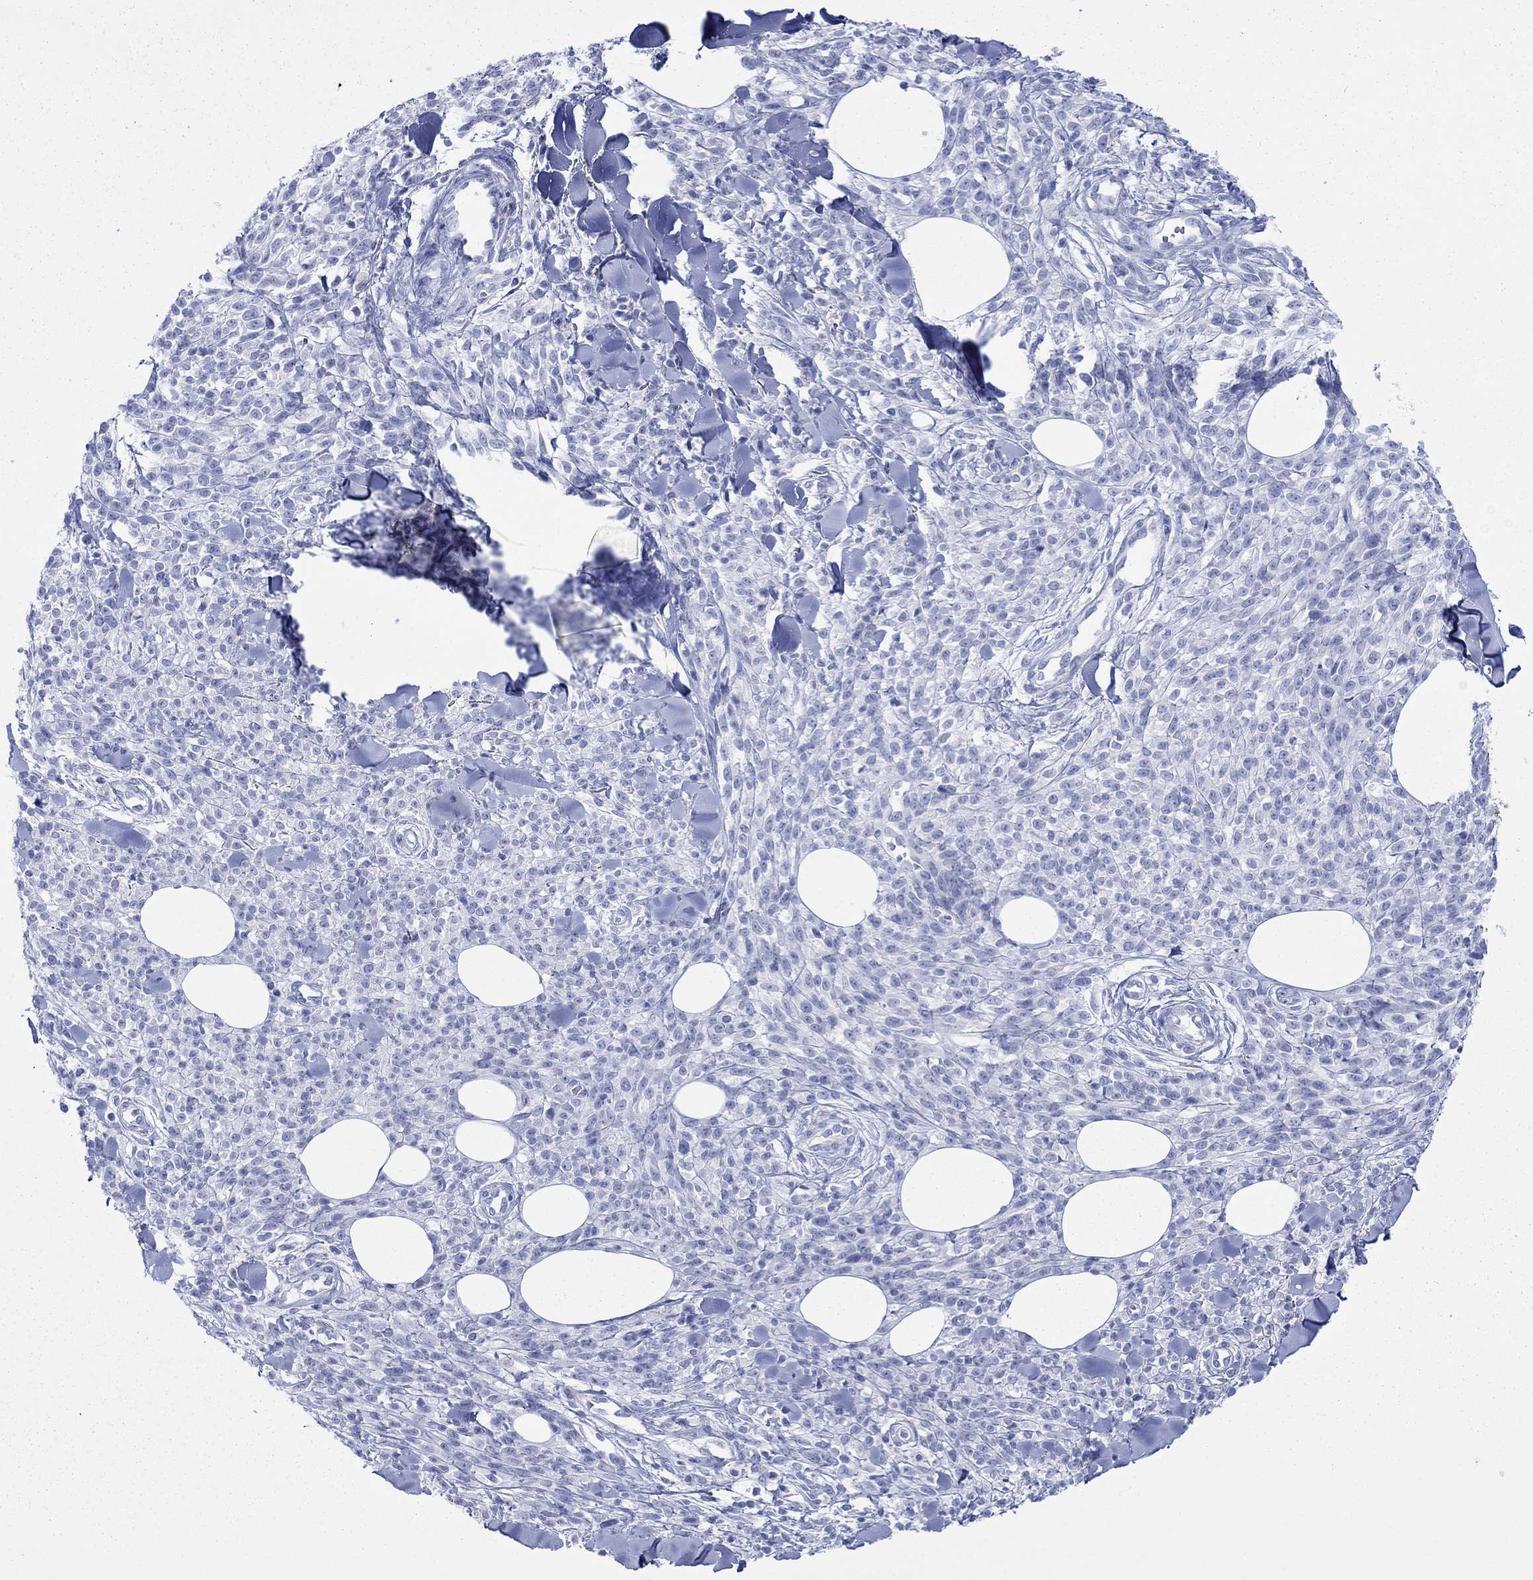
{"staining": {"intensity": "negative", "quantity": "none", "location": "none"}, "tissue": "melanoma", "cell_type": "Tumor cells", "image_type": "cancer", "snomed": [{"axis": "morphology", "description": "Malignant melanoma, NOS"}, {"axis": "topography", "description": "Skin"}, {"axis": "topography", "description": "Skin of trunk"}], "caption": "A high-resolution photomicrograph shows immunohistochemistry (IHC) staining of melanoma, which shows no significant positivity in tumor cells. (Stains: DAB IHC with hematoxylin counter stain, Microscopy: brightfield microscopy at high magnification).", "gene": "MLANA", "patient": {"sex": "male", "age": 74}}